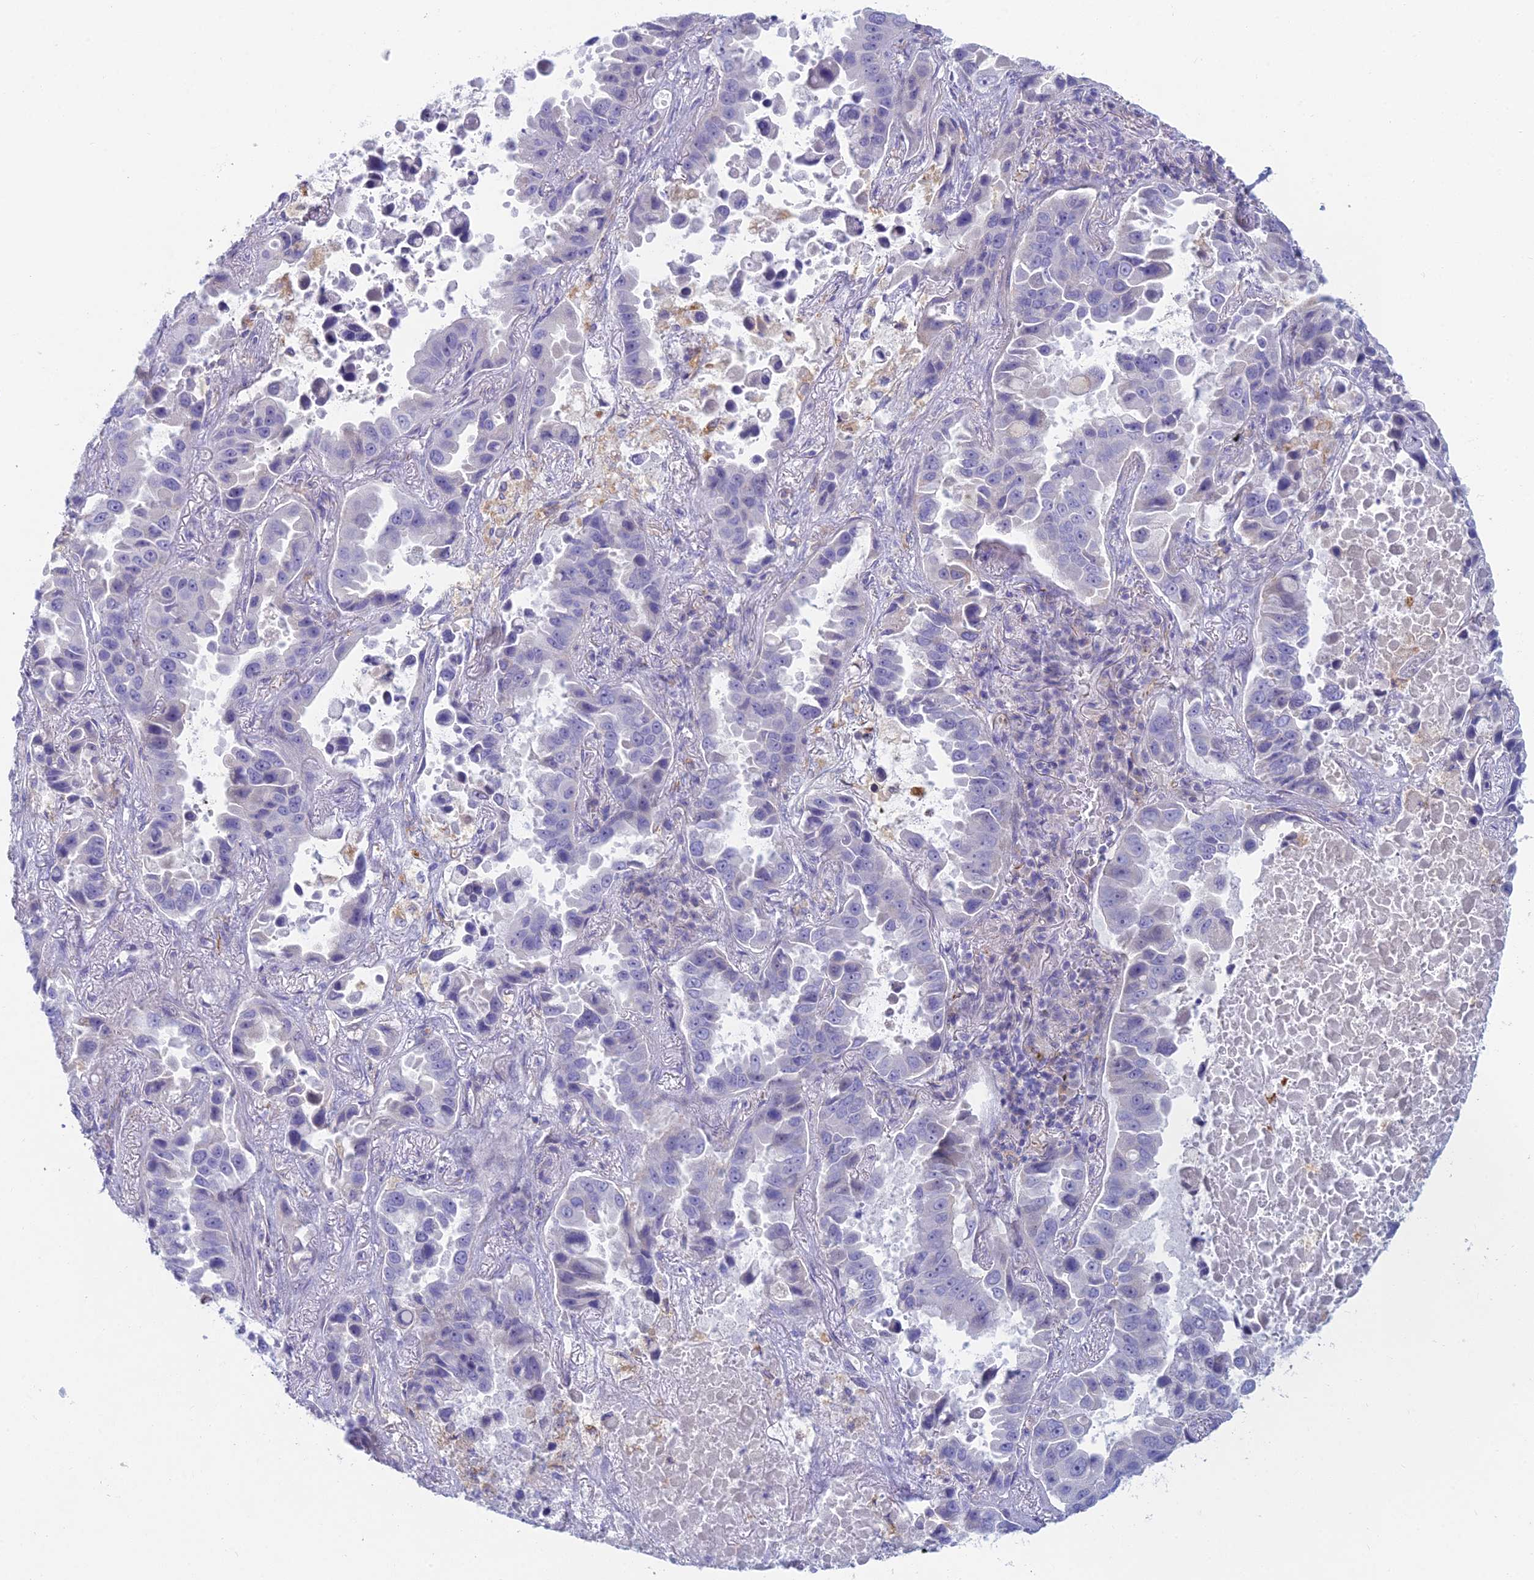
{"staining": {"intensity": "negative", "quantity": "none", "location": "none"}, "tissue": "lung cancer", "cell_type": "Tumor cells", "image_type": "cancer", "snomed": [{"axis": "morphology", "description": "Adenocarcinoma, NOS"}, {"axis": "topography", "description": "Lung"}], "caption": "An image of human lung cancer is negative for staining in tumor cells.", "gene": "FERD3L", "patient": {"sex": "male", "age": 64}}